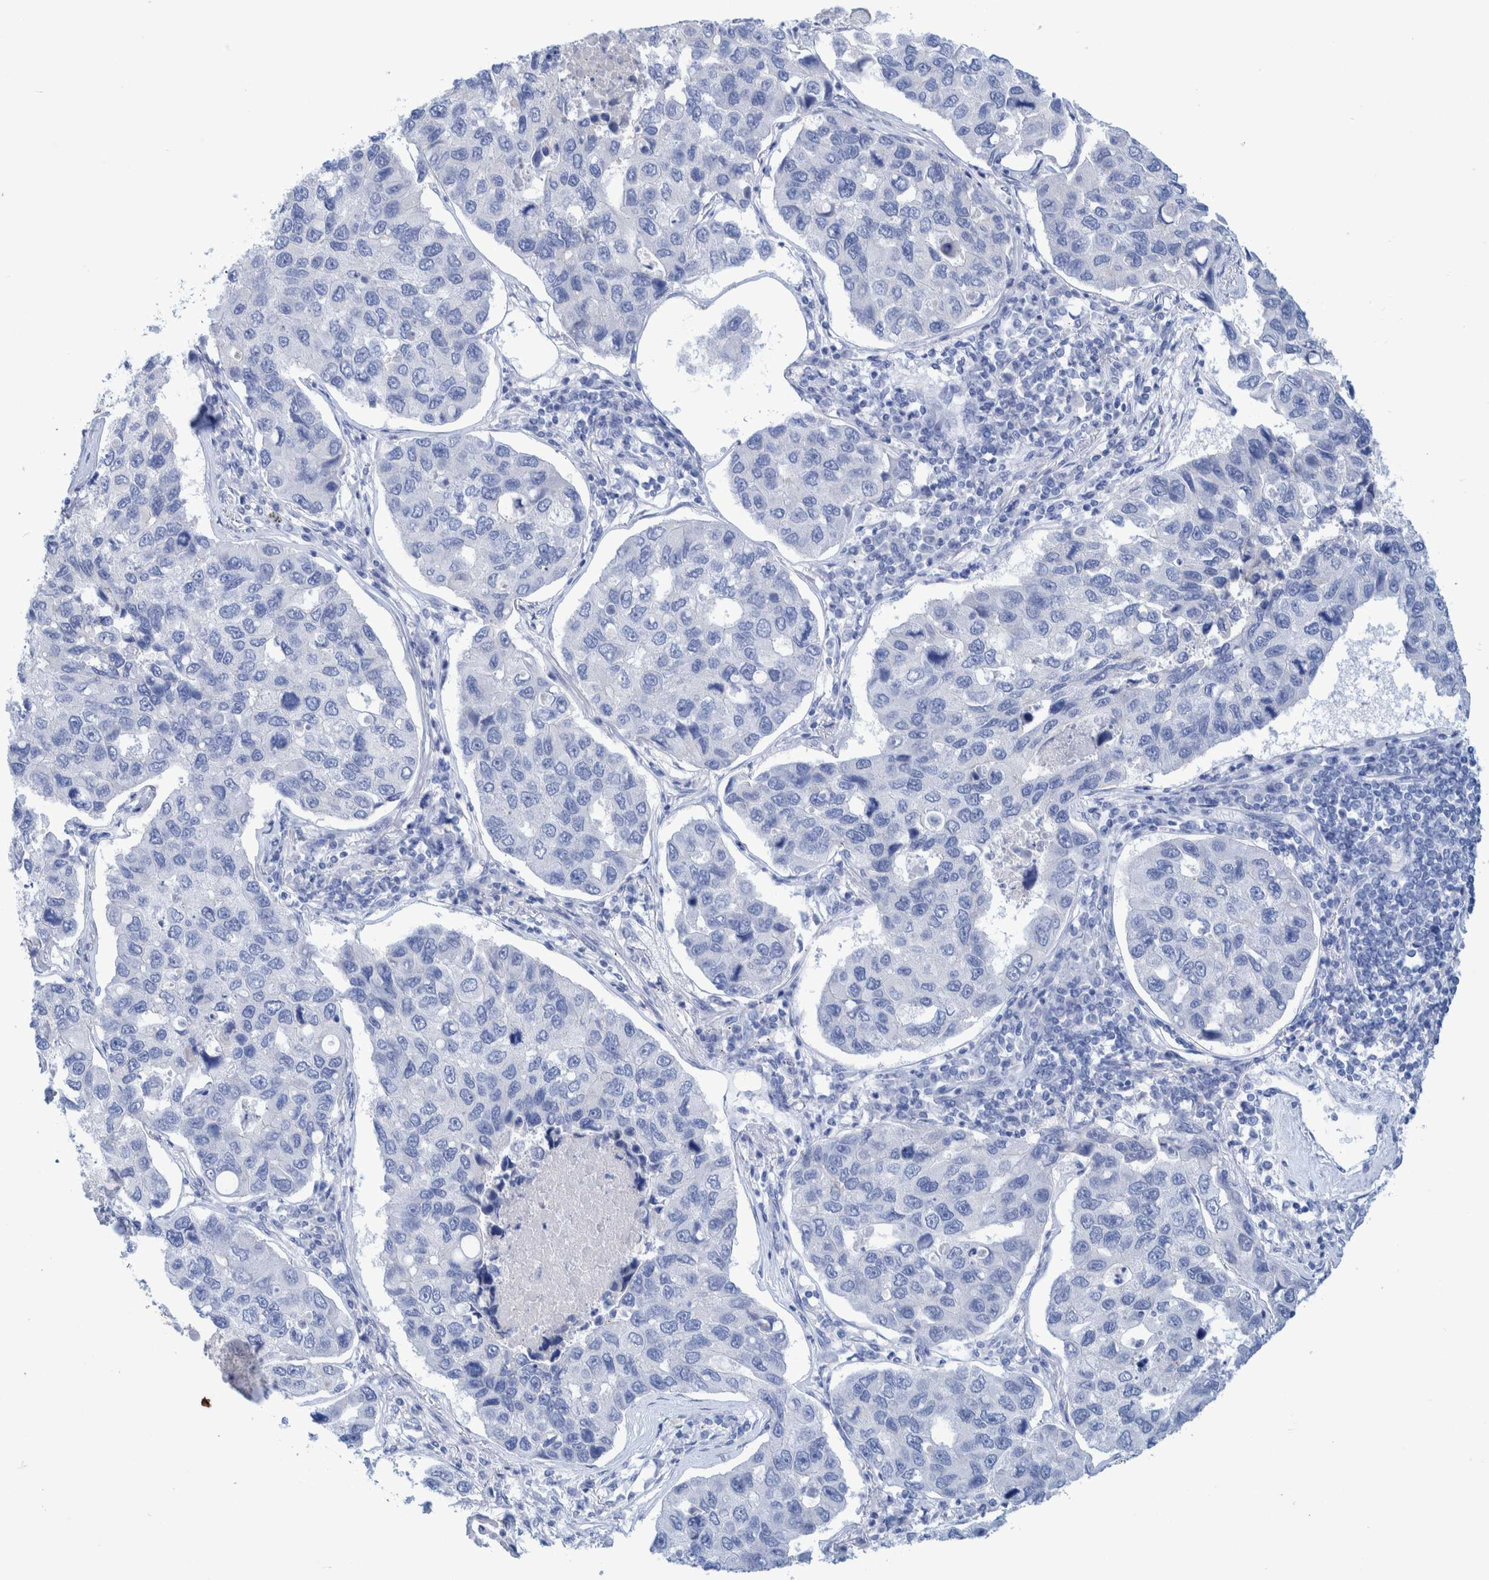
{"staining": {"intensity": "negative", "quantity": "none", "location": "none"}, "tissue": "lung cancer", "cell_type": "Tumor cells", "image_type": "cancer", "snomed": [{"axis": "morphology", "description": "Adenocarcinoma, NOS"}, {"axis": "topography", "description": "Lung"}], "caption": "This is a photomicrograph of immunohistochemistry staining of lung adenocarcinoma, which shows no staining in tumor cells.", "gene": "PERP", "patient": {"sex": "male", "age": 64}}